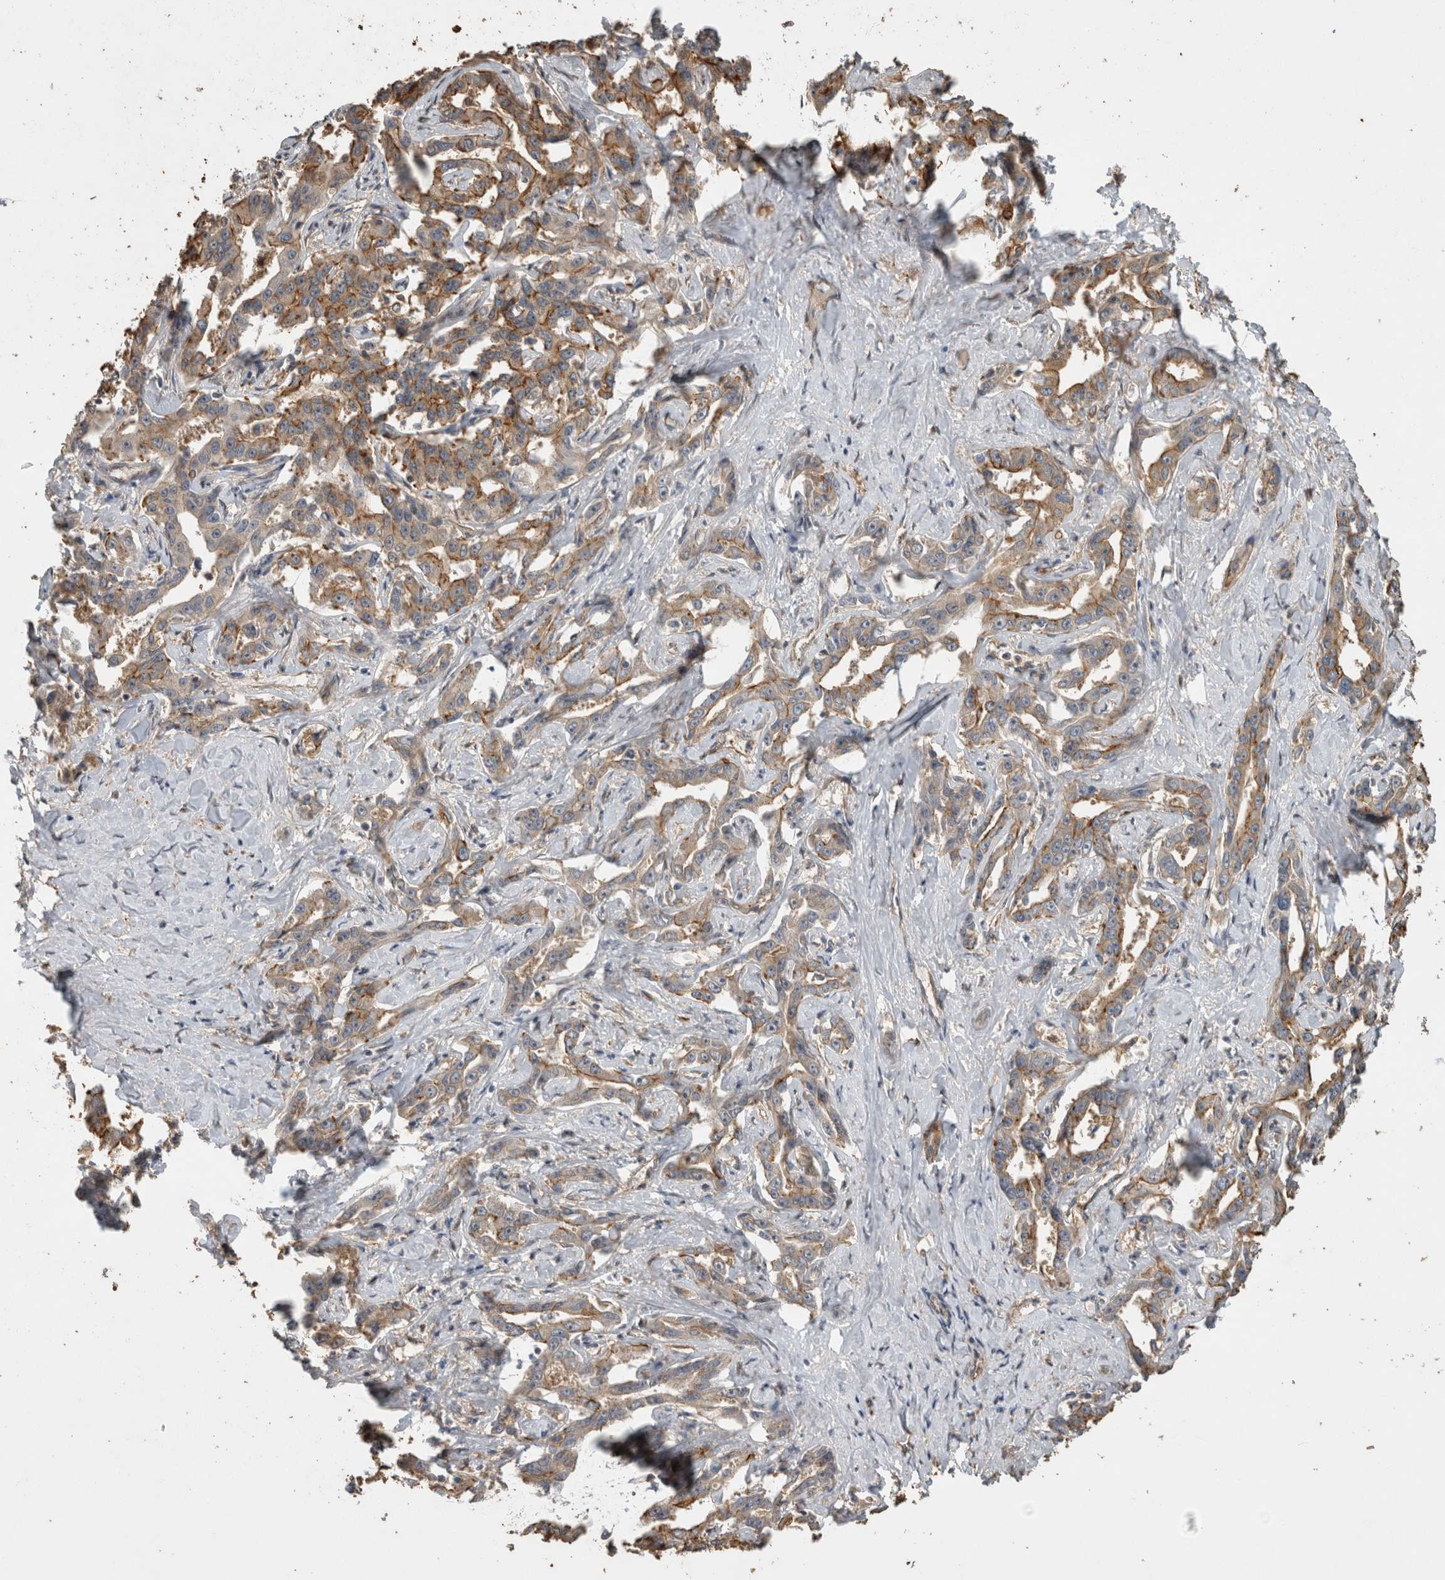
{"staining": {"intensity": "moderate", "quantity": ">75%", "location": "cytoplasmic/membranous"}, "tissue": "liver cancer", "cell_type": "Tumor cells", "image_type": "cancer", "snomed": [{"axis": "morphology", "description": "Cholangiocarcinoma"}, {"axis": "topography", "description": "Liver"}], "caption": "Cholangiocarcinoma (liver) stained with a brown dye demonstrates moderate cytoplasmic/membranous positive expression in approximately >75% of tumor cells.", "gene": "RHPN1", "patient": {"sex": "male", "age": 59}}